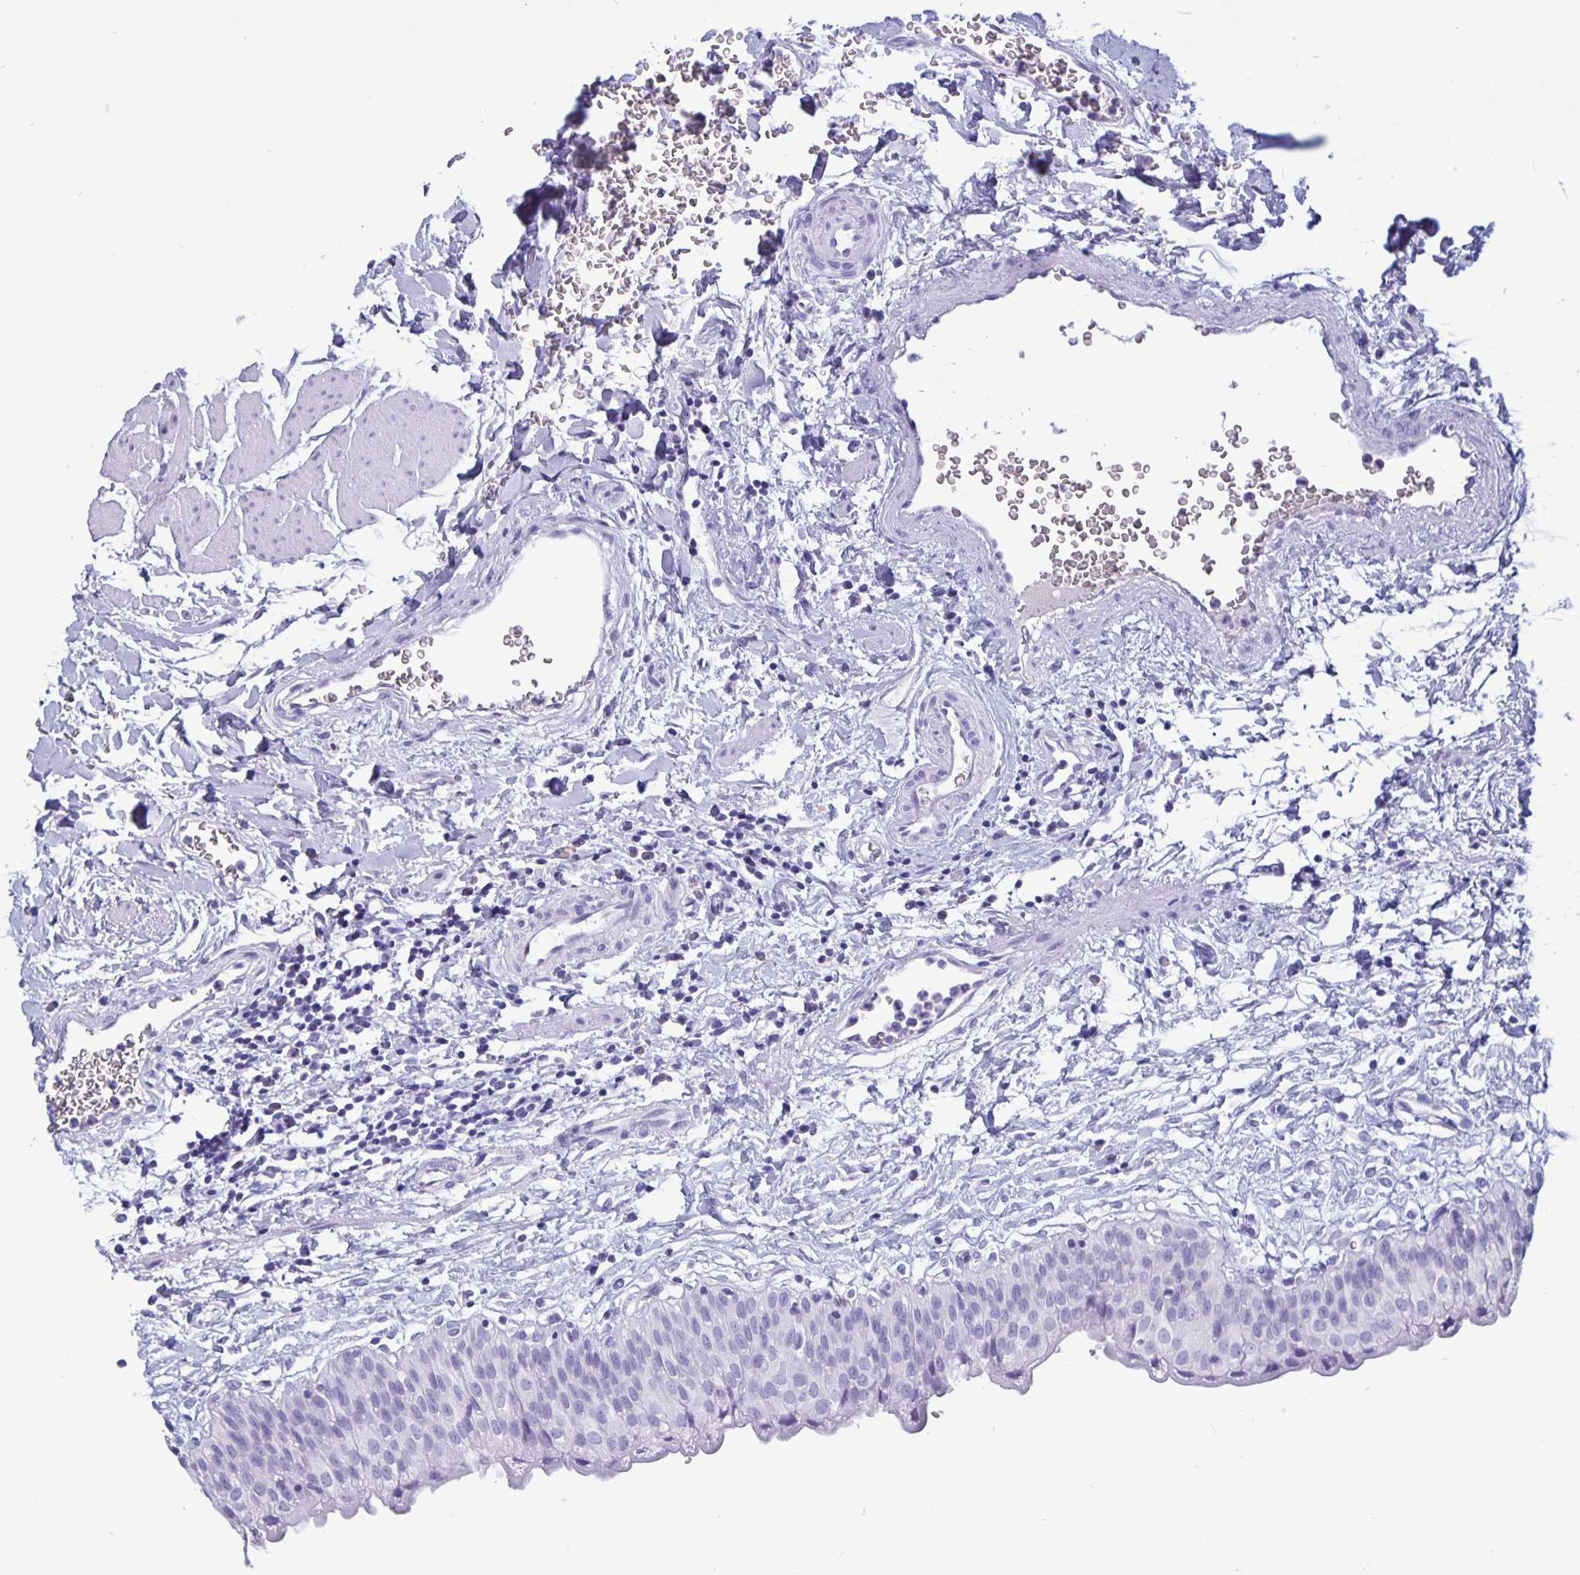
{"staining": {"intensity": "negative", "quantity": "none", "location": "none"}, "tissue": "urinary bladder", "cell_type": "Urothelial cells", "image_type": "normal", "snomed": [{"axis": "morphology", "description": "Normal tissue, NOS"}, {"axis": "topography", "description": "Urinary bladder"}], "caption": "Urothelial cells are negative for brown protein staining in unremarkable urinary bladder. The staining is performed using DAB (3,3'-diaminobenzidine) brown chromogen with nuclei counter-stained in using hematoxylin.", "gene": "BPIFA3", "patient": {"sex": "male", "age": 55}}